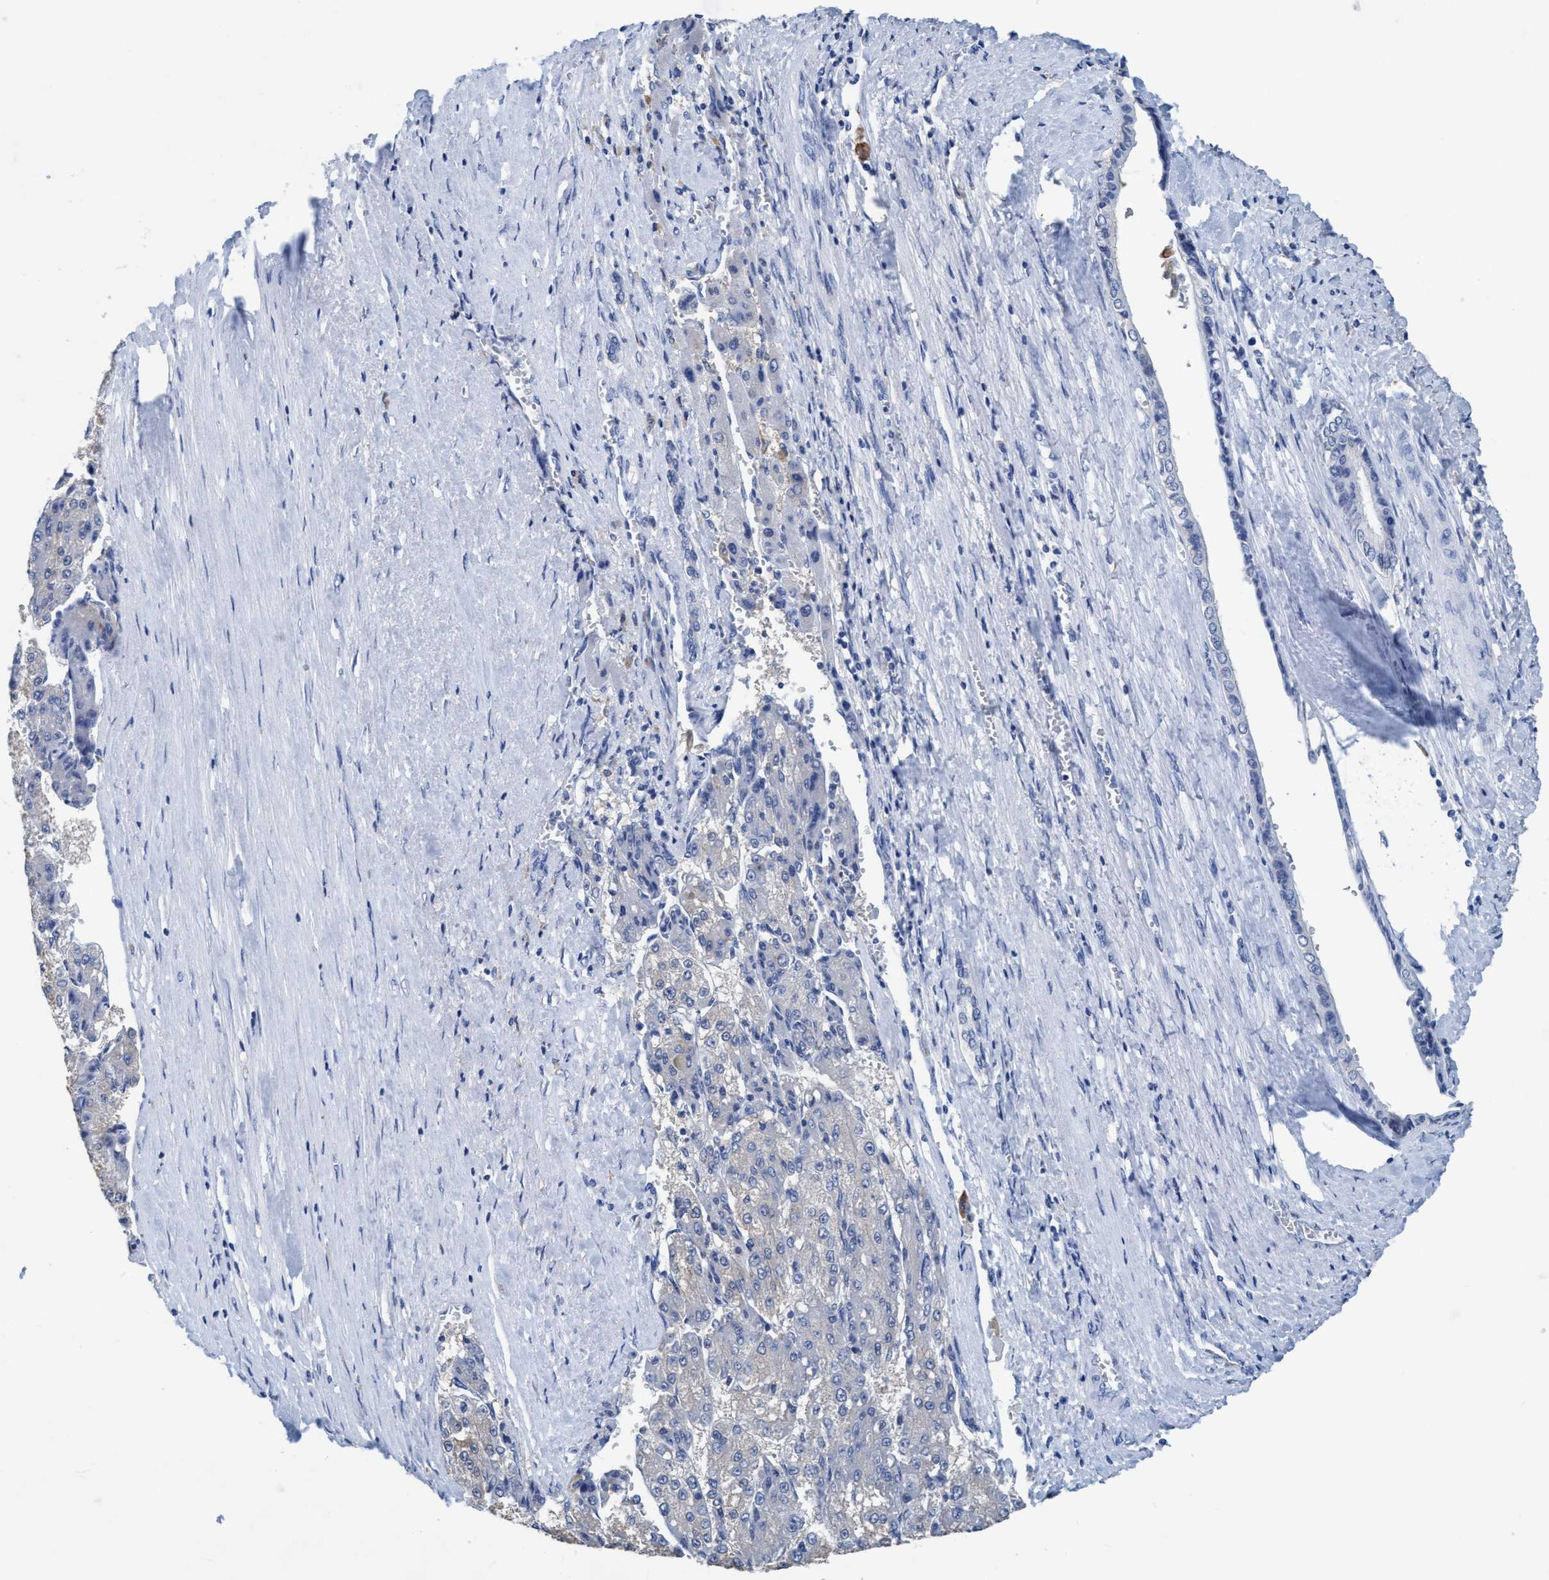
{"staining": {"intensity": "negative", "quantity": "none", "location": "none"}, "tissue": "liver cancer", "cell_type": "Tumor cells", "image_type": "cancer", "snomed": [{"axis": "morphology", "description": "Carcinoma, Hepatocellular, NOS"}, {"axis": "topography", "description": "Liver"}], "caption": "Tumor cells show no significant positivity in hepatocellular carcinoma (liver).", "gene": "DNAI1", "patient": {"sex": "female", "age": 73}}